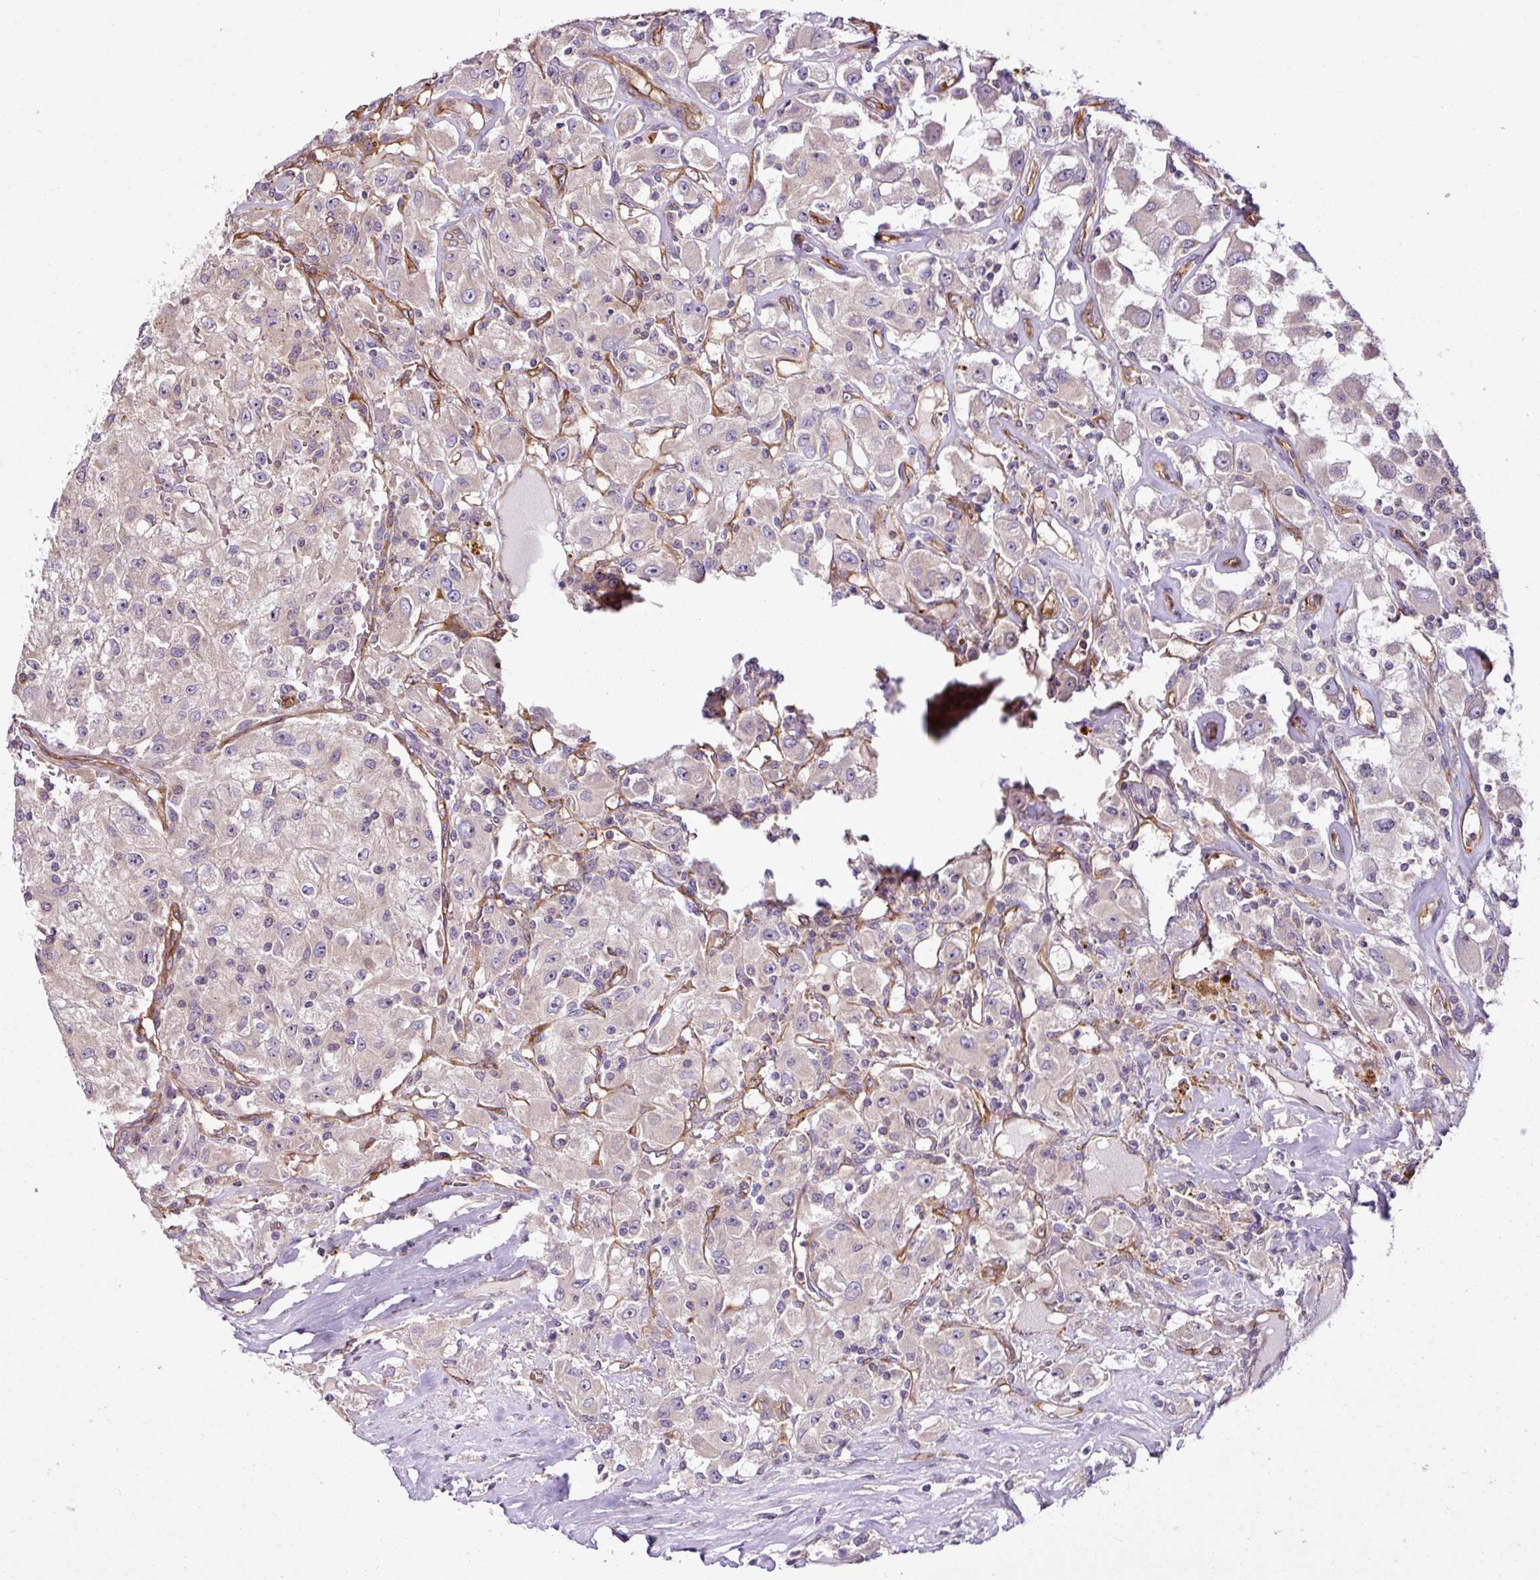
{"staining": {"intensity": "negative", "quantity": "none", "location": "none"}, "tissue": "renal cancer", "cell_type": "Tumor cells", "image_type": "cancer", "snomed": [{"axis": "morphology", "description": "Adenocarcinoma, NOS"}, {"axis": "topography", "description": "Kidney"}], "caption": "A photomicrograph of human renal adenocarcinoma is negative for staining in tumor cells.", "gene": "ZNF106", "patient": {"sex": "female", "age": 67}}